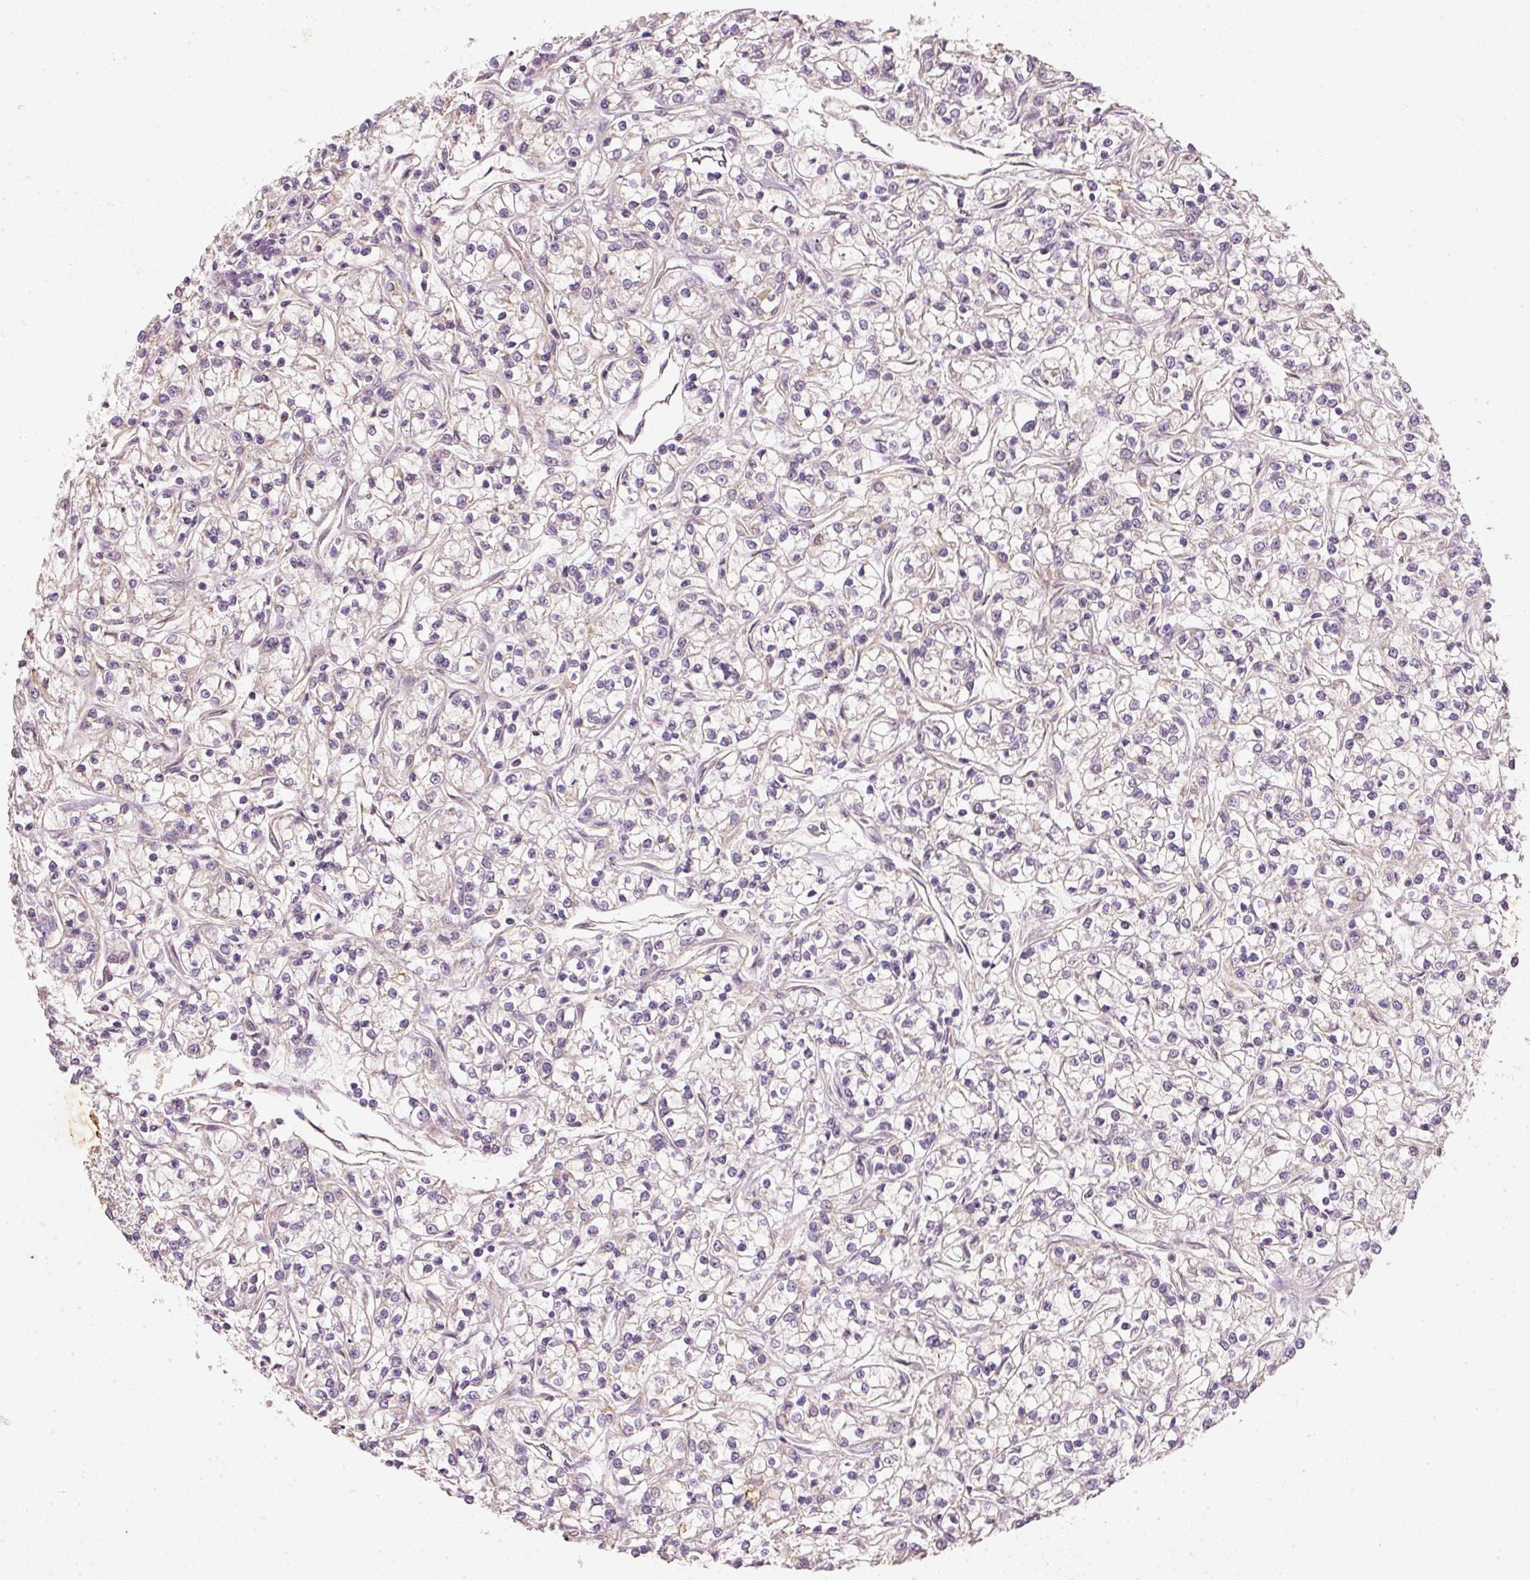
{"staining": {"intensity": "negative", "quantity": "none", "location": "none"}, "tissue": "renal cancer", "cell_type": "Tumor cells", "image_type": "cancer", "snomed": [{"axis": "morphology", "description": "Adenocarcinoma, NOS"}, {"axis": "topography", "description": "Kidney"}], "caption": "Immunohistochemistry image of human renal cancer stained for a protein (brown), which displays no positivity in tumor cells. The staining is performed using DAB (3,3'-diaminobenzidine) brown chromogen with nuclei counter-stained in using hematoxylin.", "gene": "RGL2", "patient": {"sex": "female", "age": 59}}